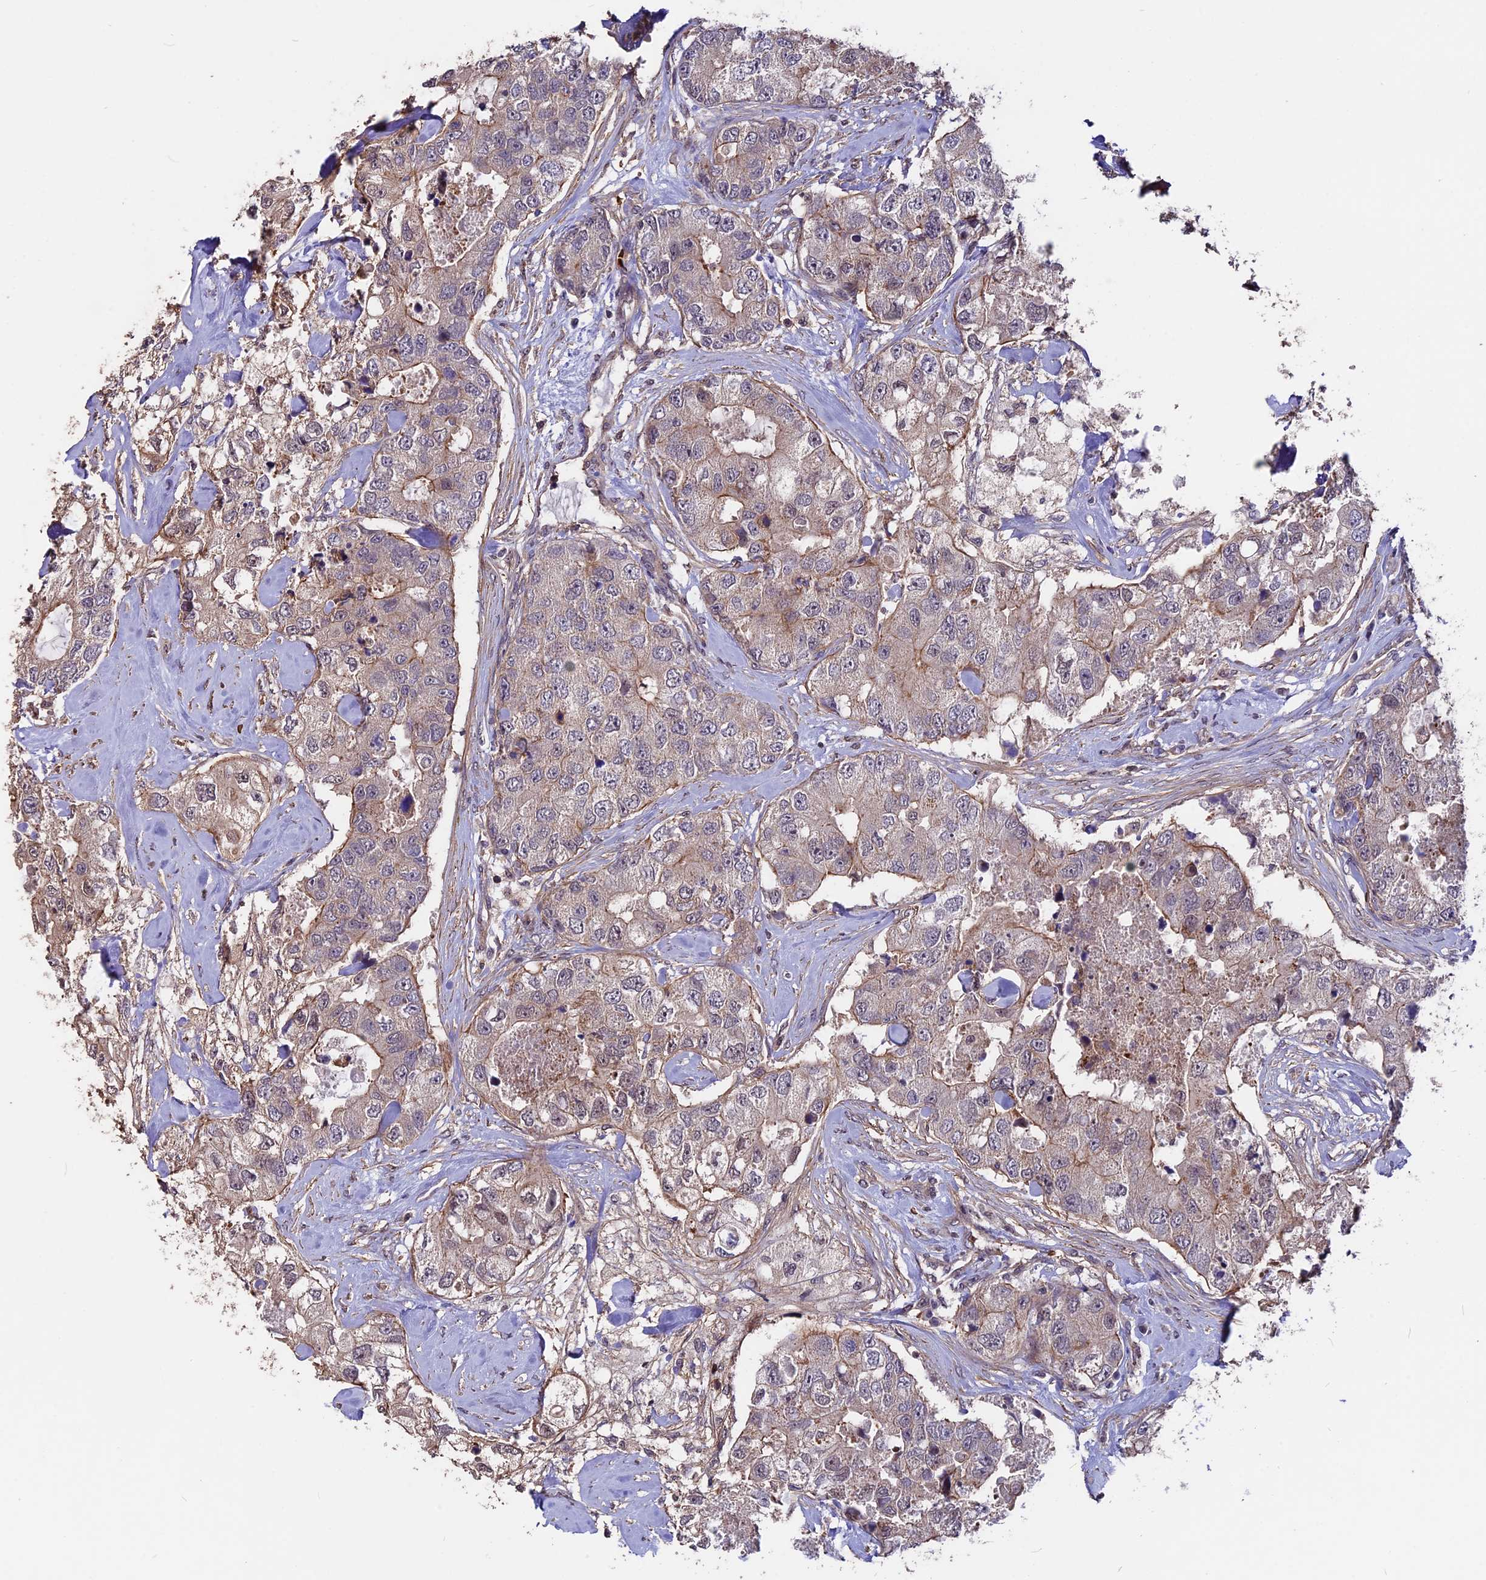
{"staining": {"intensity": "weak", "quantity": "<25%", "location": "cytoplasmic/membranous"}, "tissue": "breast cancer", "cell_type": "Tumor cells", "image_type": "cancer", "snomed": [{"axis": "morphology", "description": "Duct carcinoma"}, {"axis": "topography", "description": "Breast"}], "caption": "DAB immunohistochemical staining of human breast cancer (infiltrating ductal carcinoma) reveals no significant positivity in tumor cells. (DAB immunohistochemistry with hematoxylin counter stain).", "gene": "ZC3H10", "patient": {"sex": "female", "age": 62}}